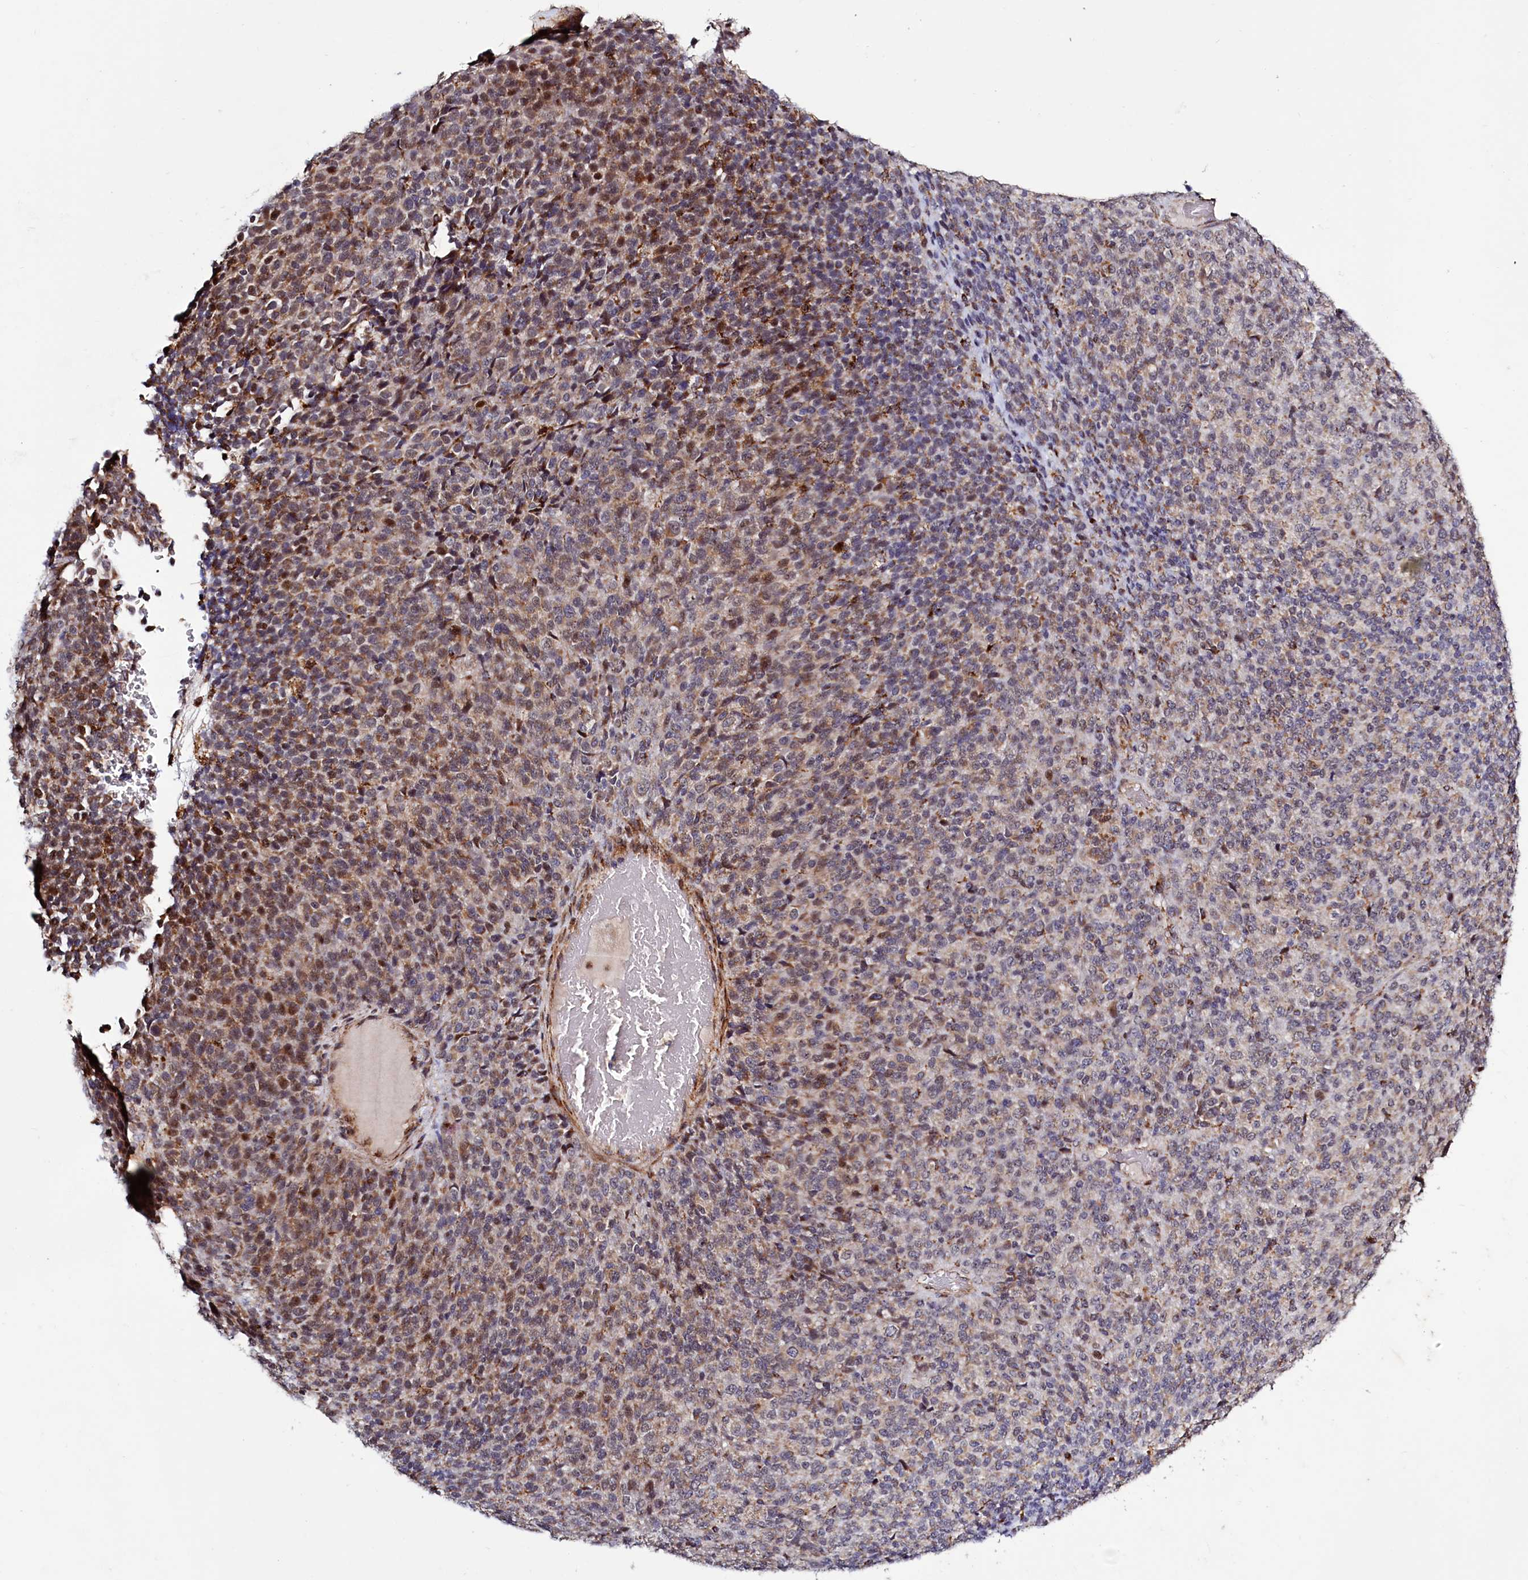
{"staining": {"intensity": "moderate", "quantity": "25%-75%", "location": "cytoplasmic/membranous"}, "tissue": "melanoma", "cell_type": "Tumor cells", "image_type": "cancer", "snomed": [{"axis": "morphology", "description": "Malignant melanoma, Metastatic site"}, {"axis": "topography", "description": "Brain"}], "caption": "Malignant melanoma (metastatic site) tissue shows moderate cytoplasmic/membranous expression in about 25%-75% of tumor cells, visualized by immunohistochemistry. Immunohistochemistry (ihc) stains the protein in brown and the nuclei are stained blue.", "gene": "DYNC2H1", "patient": {"sex": "female", "age": 56}}